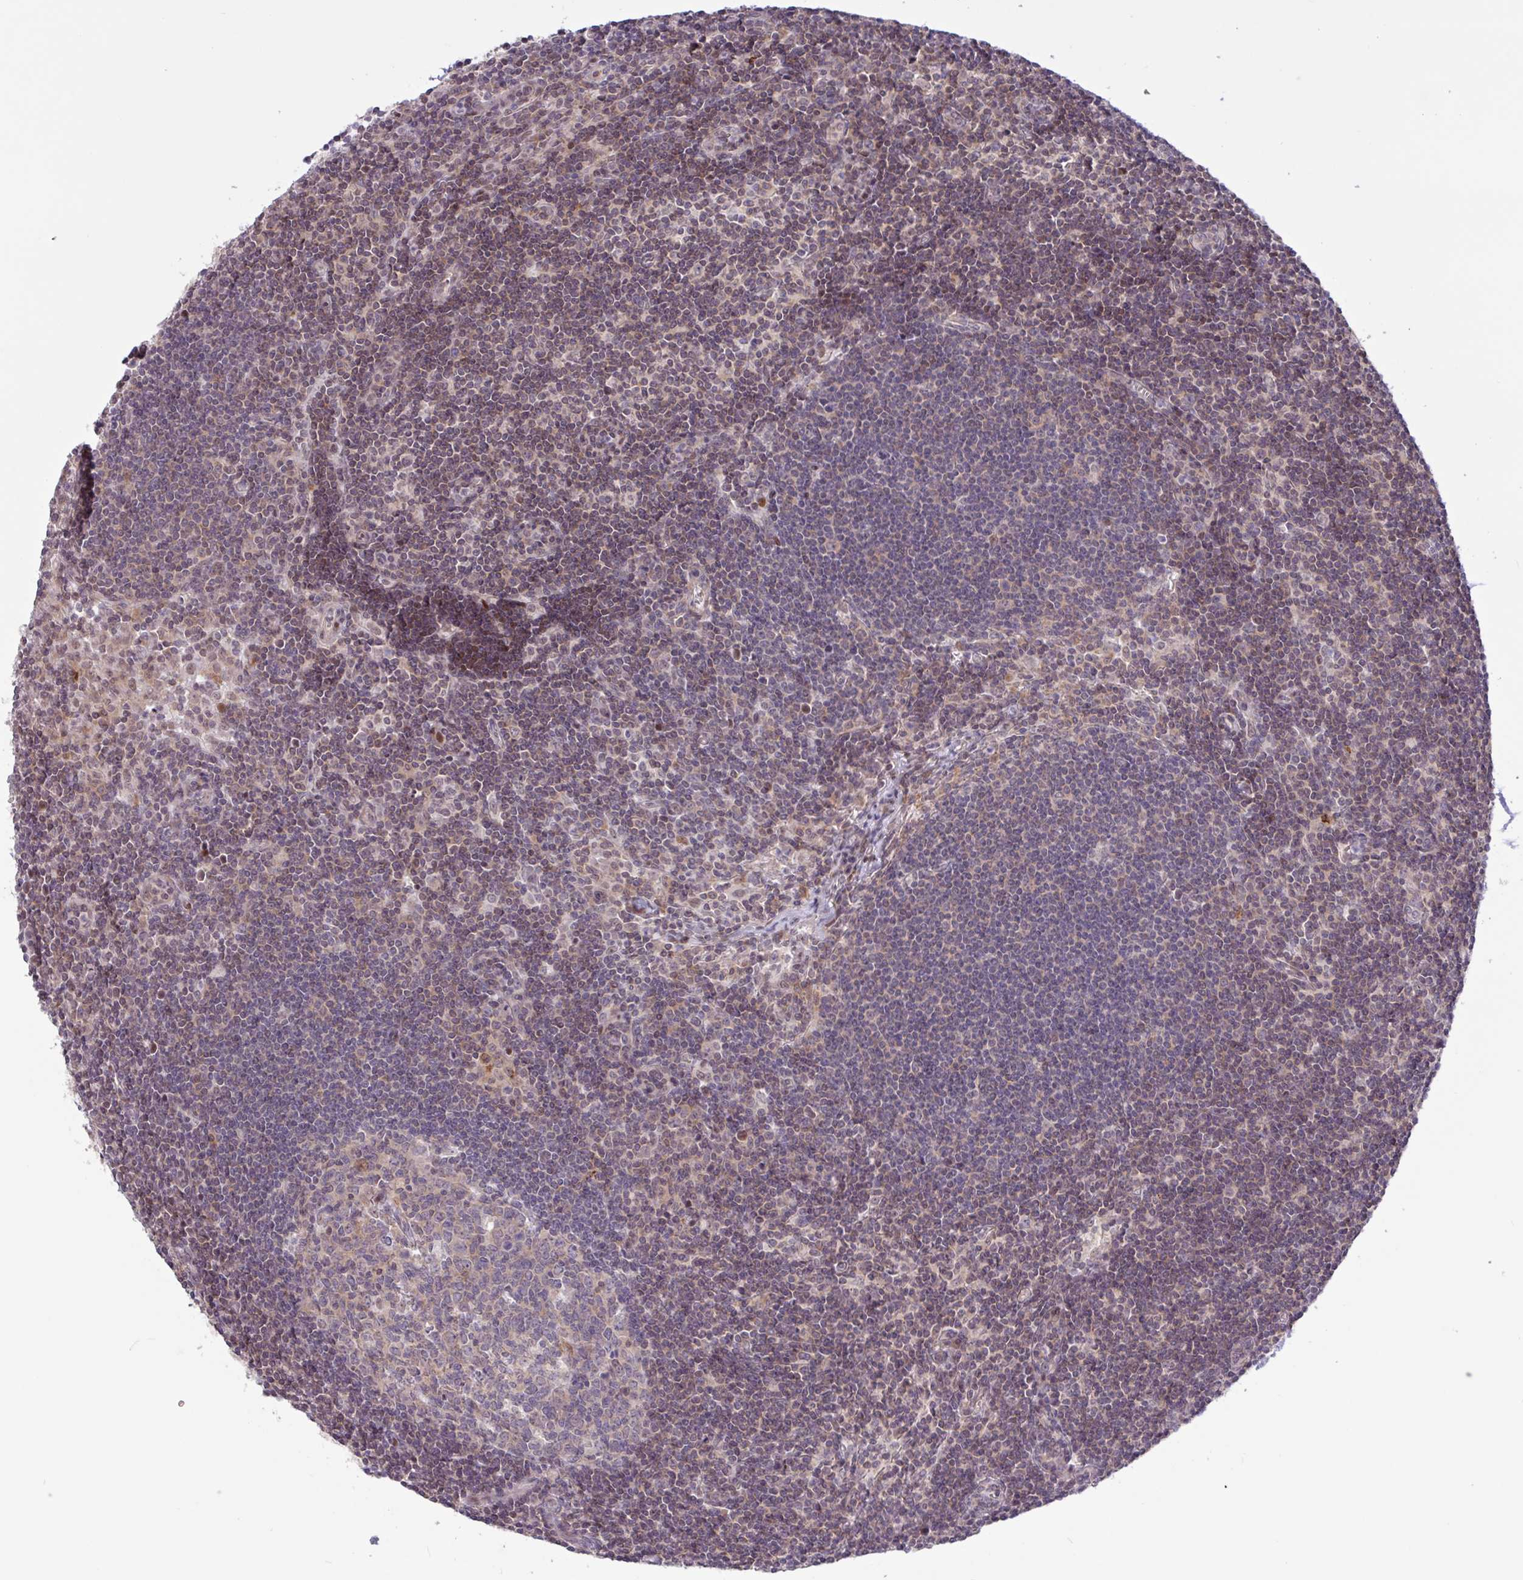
{"staining": {"intensity": "weak", "quantity": "25%-75%", "location": "cytoplasmic/membranous,nuclear"}, "tissue": "lymph node", "cell_type": "Germinal center cells", "image_type": "normal", "snomed": [{"axis": "morphology", "description": "Normal tissue, NOS"}, {"axis": "topography", "description": "Lymph node"}], "caption": "Weak cytoplasmic/membranous,nuclear staining is appreciated in approximately 25%-75% of germinal center cells in normal lymph node. (brown staining indicates protein expression, while blue staining denotes nuclei).", "gene": "RTL3", "patient": {"sex": "female", "age": 29}}